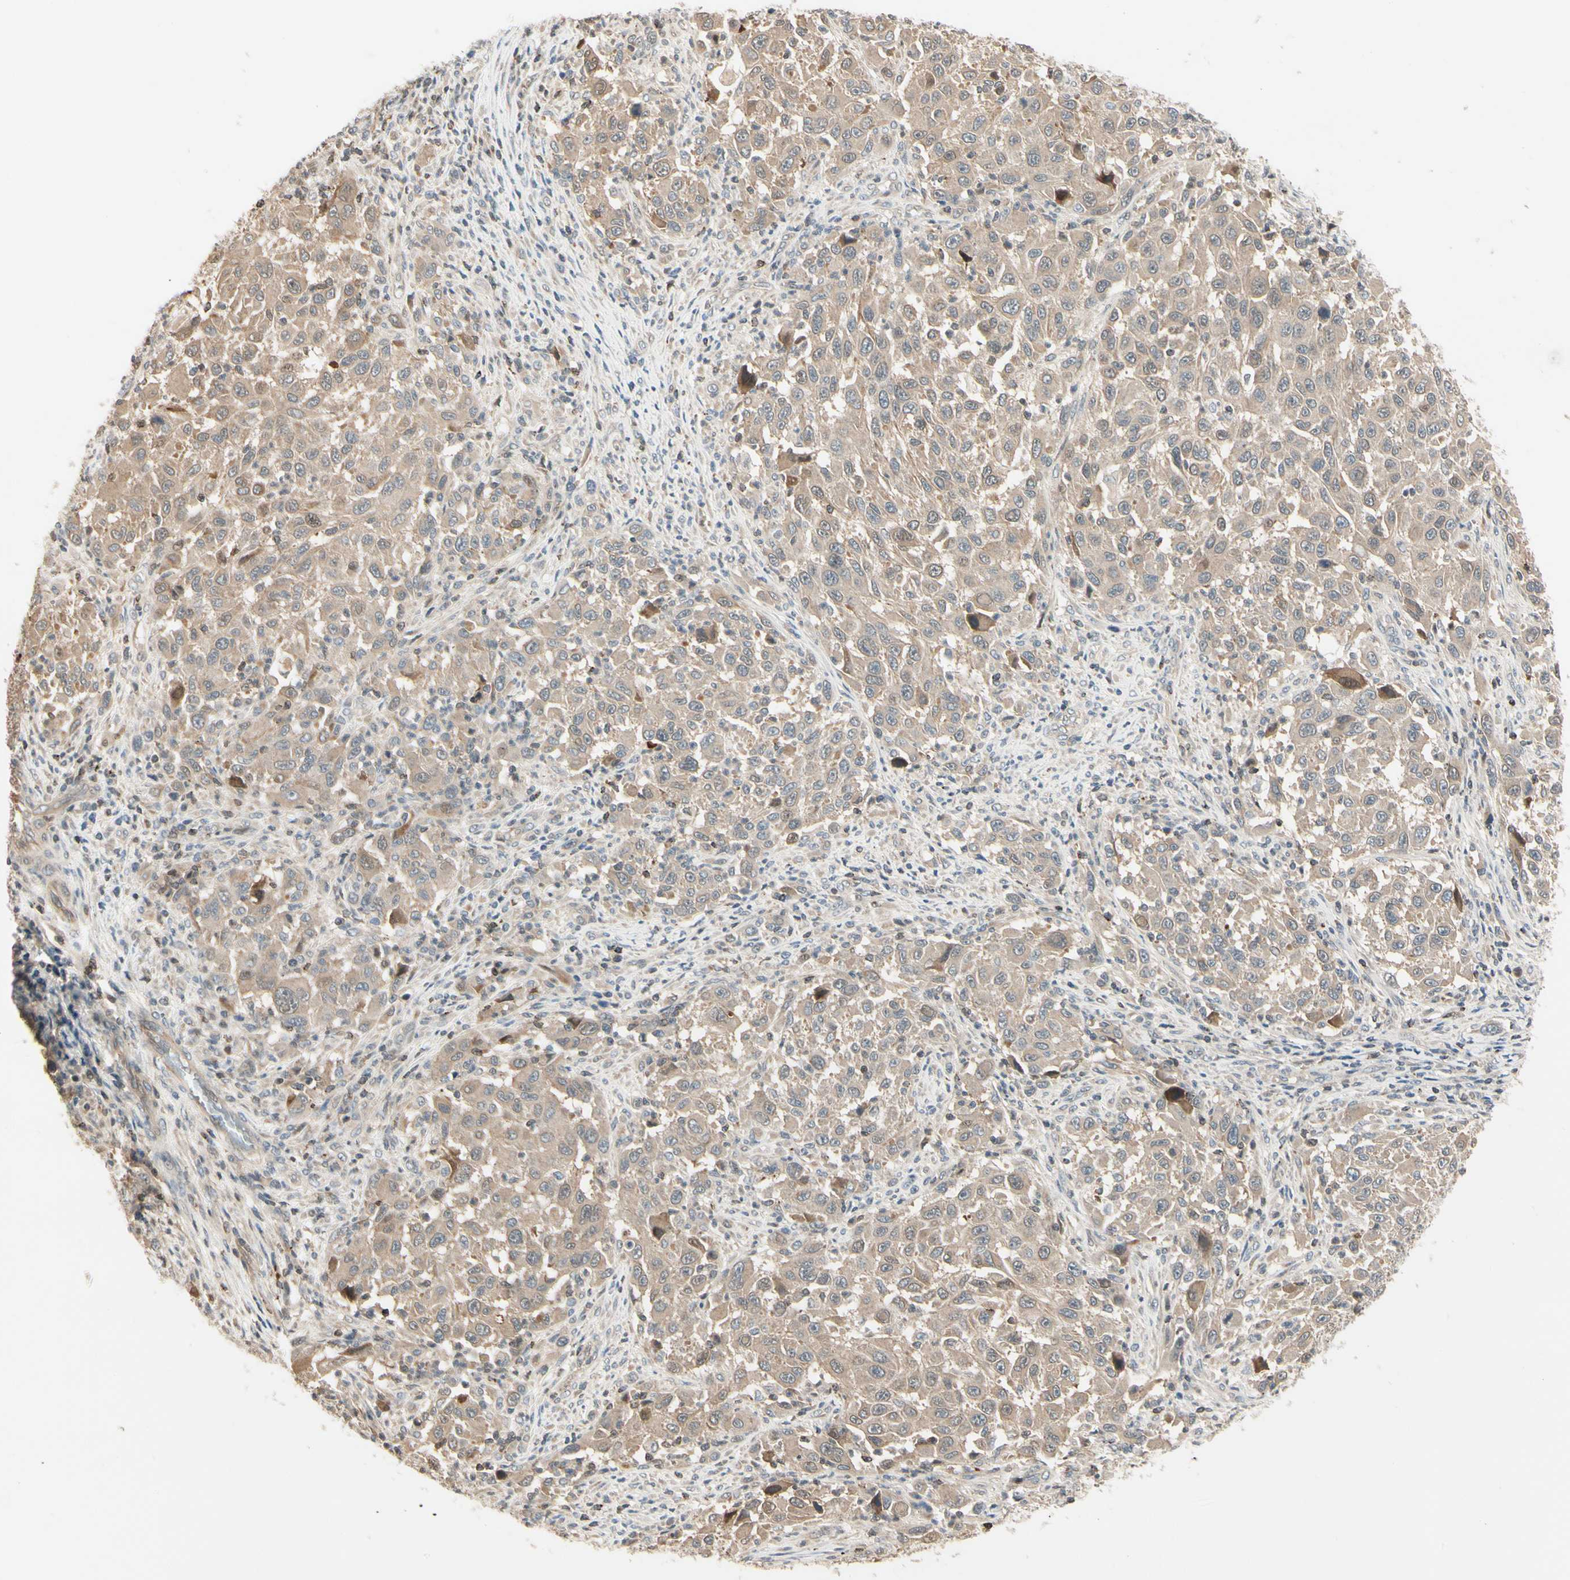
{"staining": {"intensity": "weak", "quantity": ">75%", "location": "cytoplasmic/membranous"}, "tissue": "melanoma", "cell_type": "Tumor cells", "image_type": "cancer", "snomed": [{"axis": "morphology", "description": "Malignant melanoma, Metastatic site"}, {"axis": "topography", "description": "Lymph node"}], "caption": "IHC image of neoplastic tissue: human melanoma stained using IHC shows low levels of weak protein expression localized specifically in the cytoplasmic/membranous of tumor cells, appearing as a cytoplasmic/membranous brown color.", "gene": "EVC", "patient": {"sex": "male", "age": 61}}